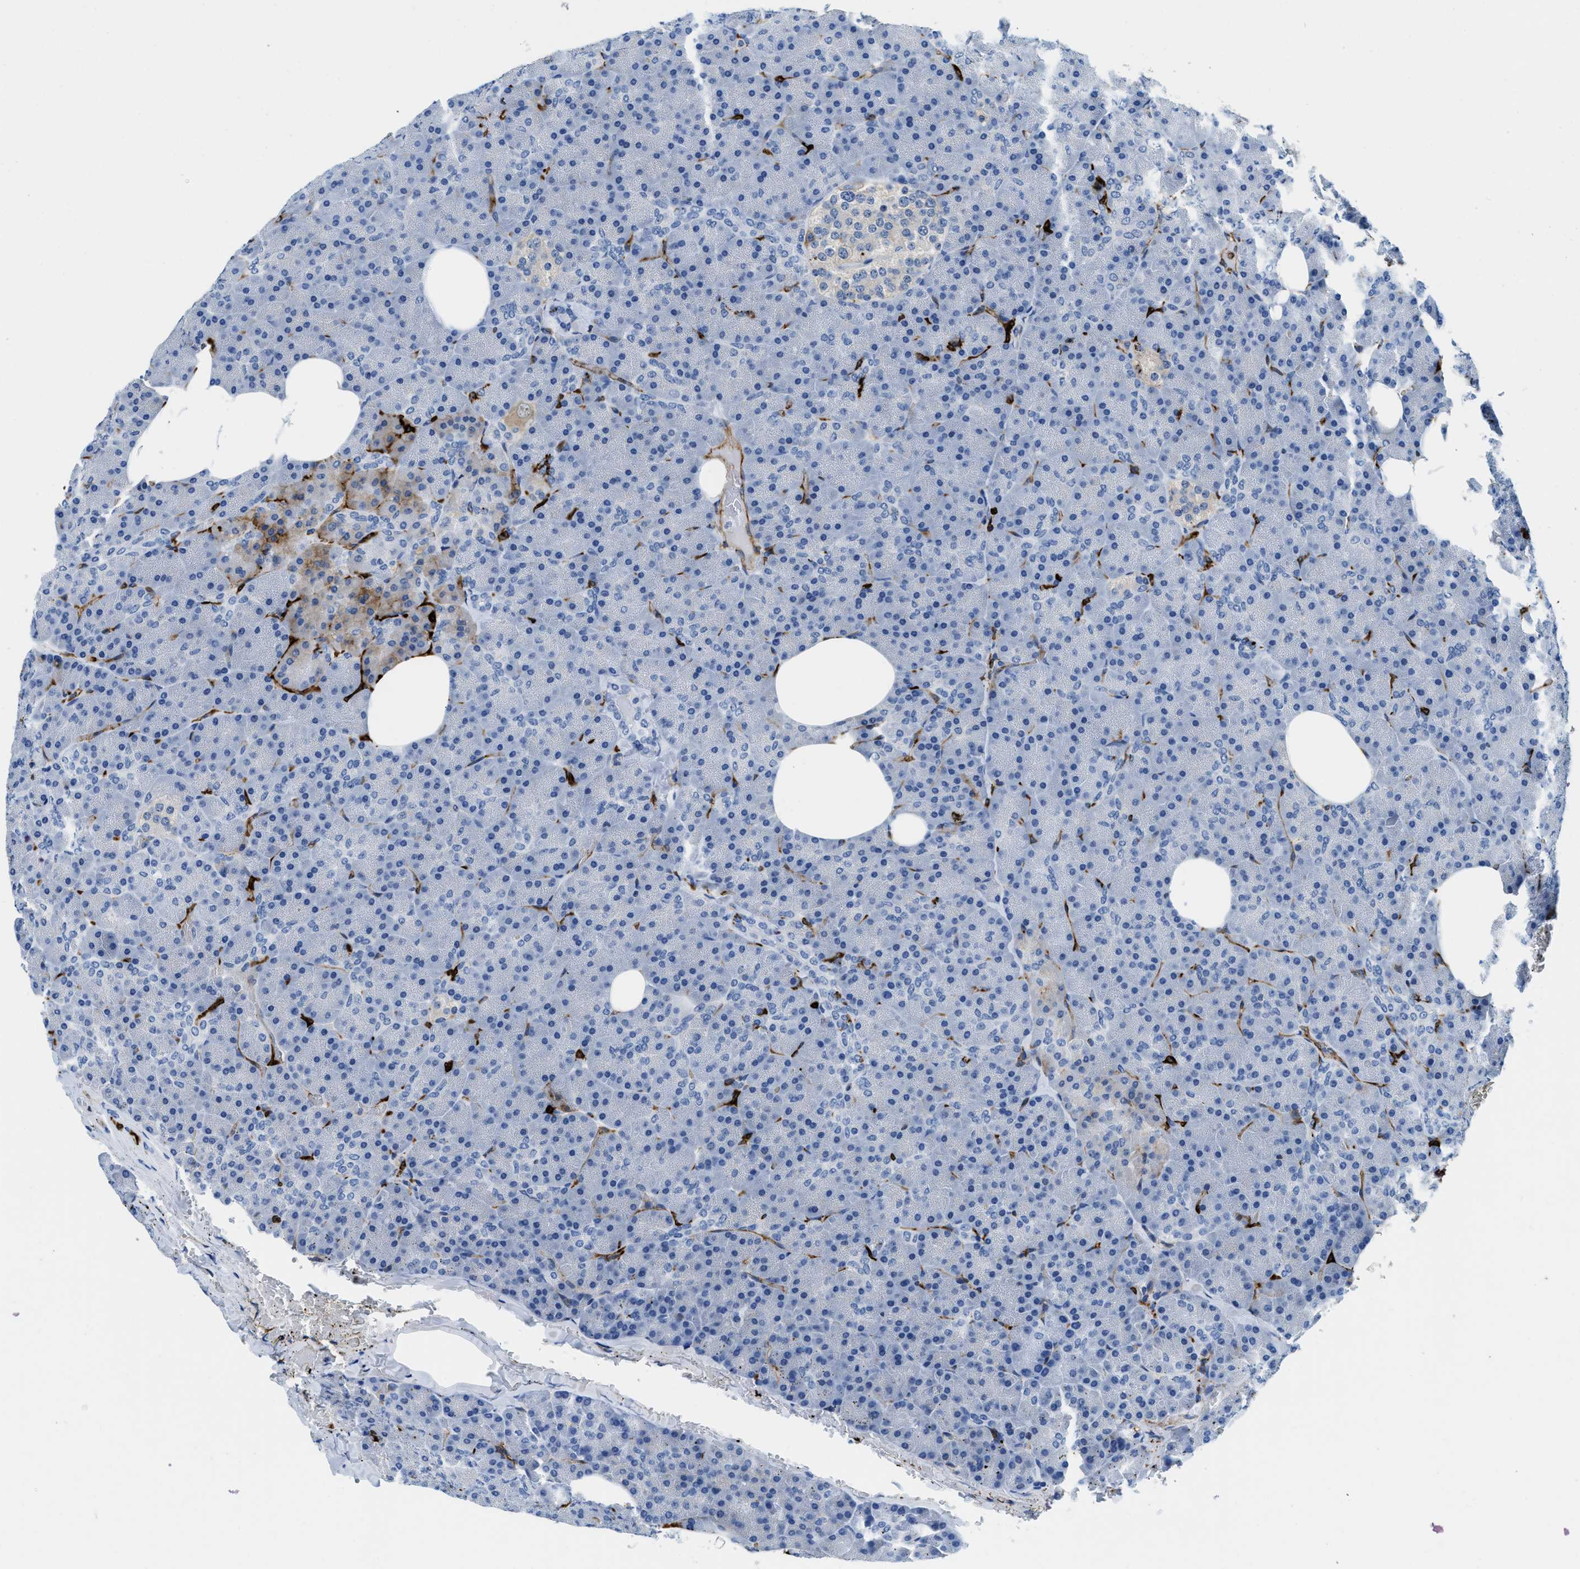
{"staining": {"intensity": "weak", "quantity": "<25%", "location": "cytoplasmic/membranous"}, "tissue": "pancreas", "cell_type": "Exocrine glandular cells", "image_type": "normal", "snomed": [{"axis": "morphology", "description": "Normal tissue, NOS"}, {"axis": "topography", "description": "Pancreas"}], "caption": "The image reveals no staining of exocrine glandular cells in normal pancreas. (Brightfield microscopy of DAB (3,3'-diaminobenzidine) IHC at high magnification).", "gene": "CD226", "patient": {"sex": "female", "age": 35}}